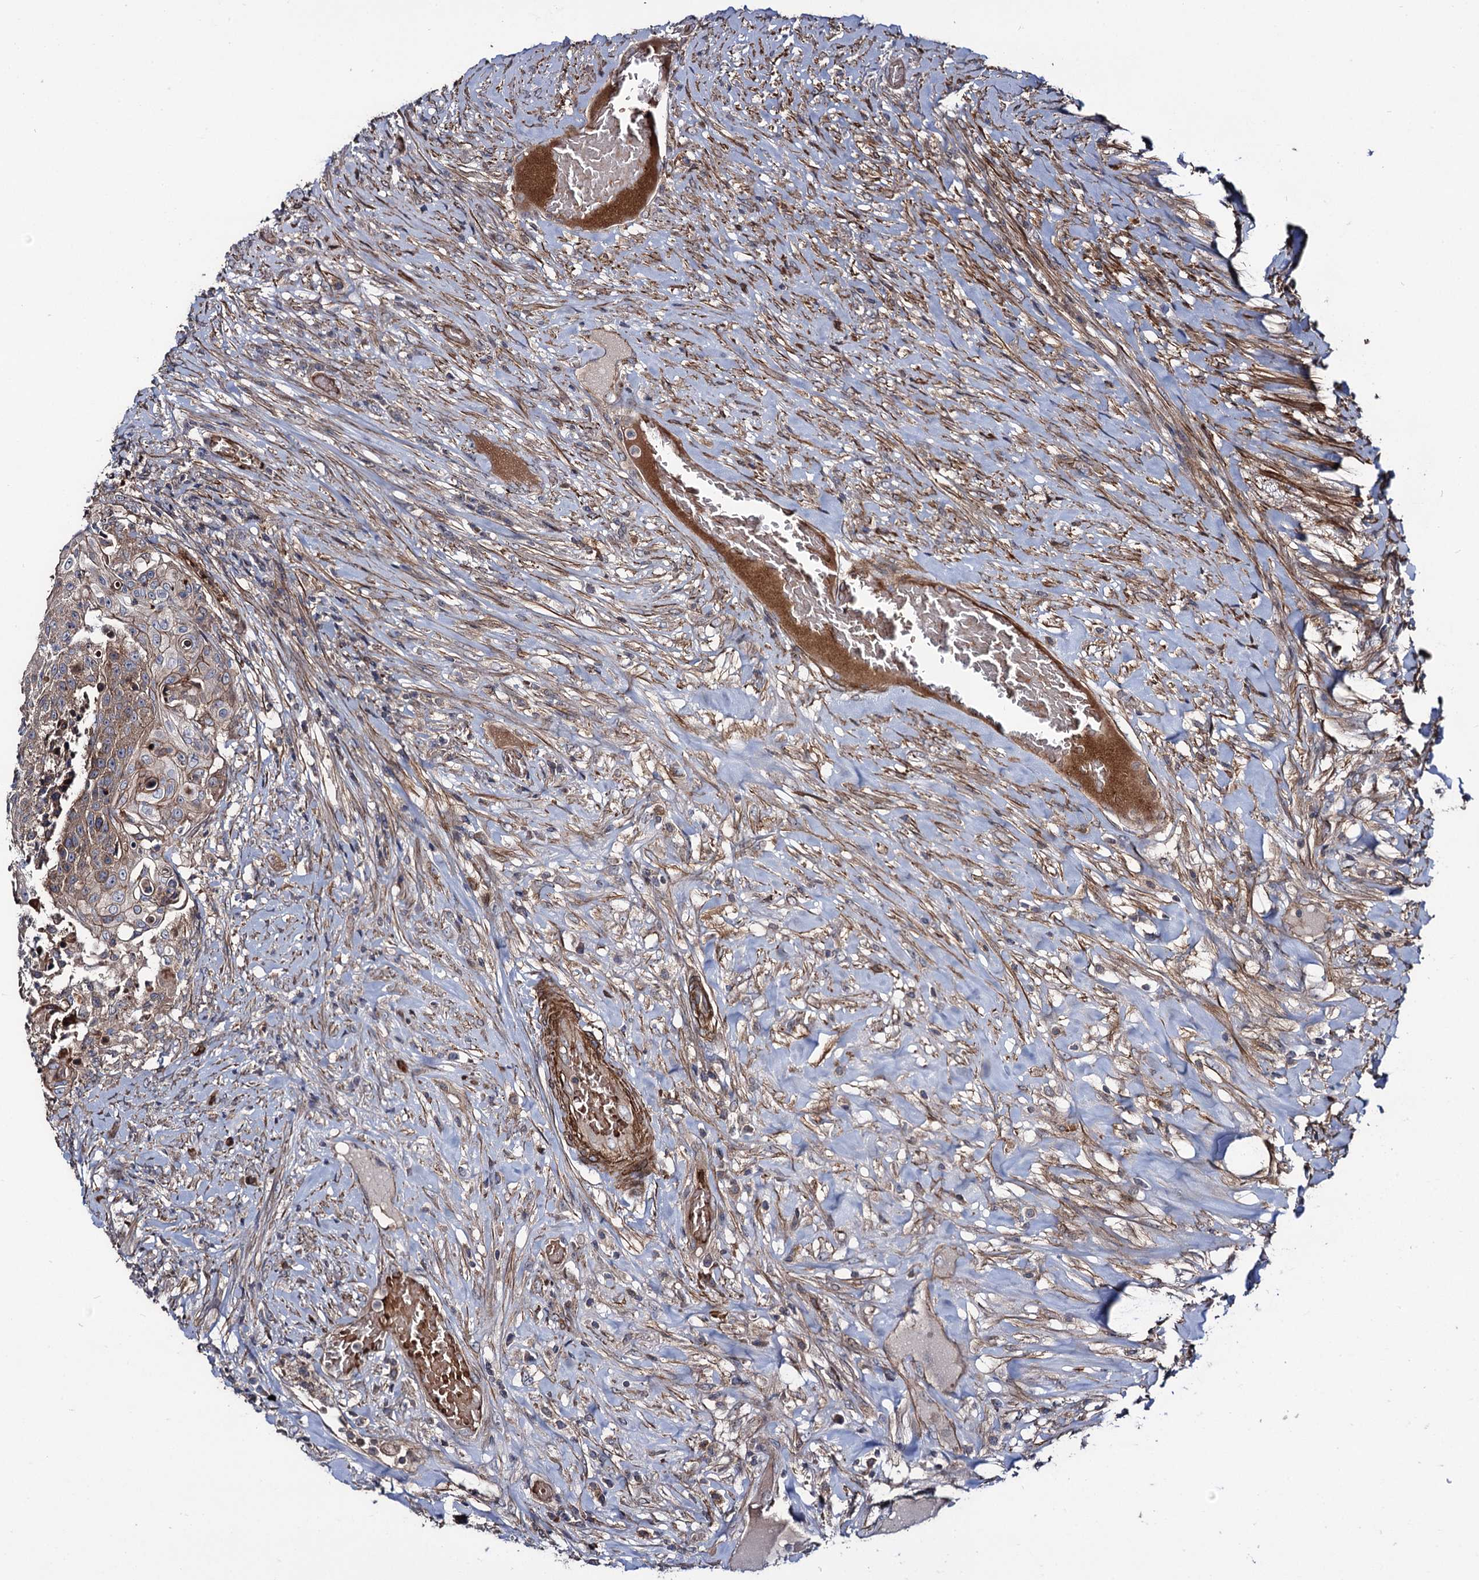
{"staining": {"intensity": "weak", "quantity": ">75%", "location": "cytoplasmic/membranous"}, "tissue": "urothelial cancer", "cell_type": "Tumor cells", "image_type": "cancer", "snomed": [{"axis": "morphology", "description": "Urothelial carcinoma, High grade"}, {"axis": "topography", "description": "Urinary bladder"}], "caption": "DAB immunohistochemical staining of human urothelial cancer displays weak cytoplasmic/membranous protein staining in about >75% of tumor cells.", "gene": "KXD1", "patient": {"sex": "female", "age": 63}}